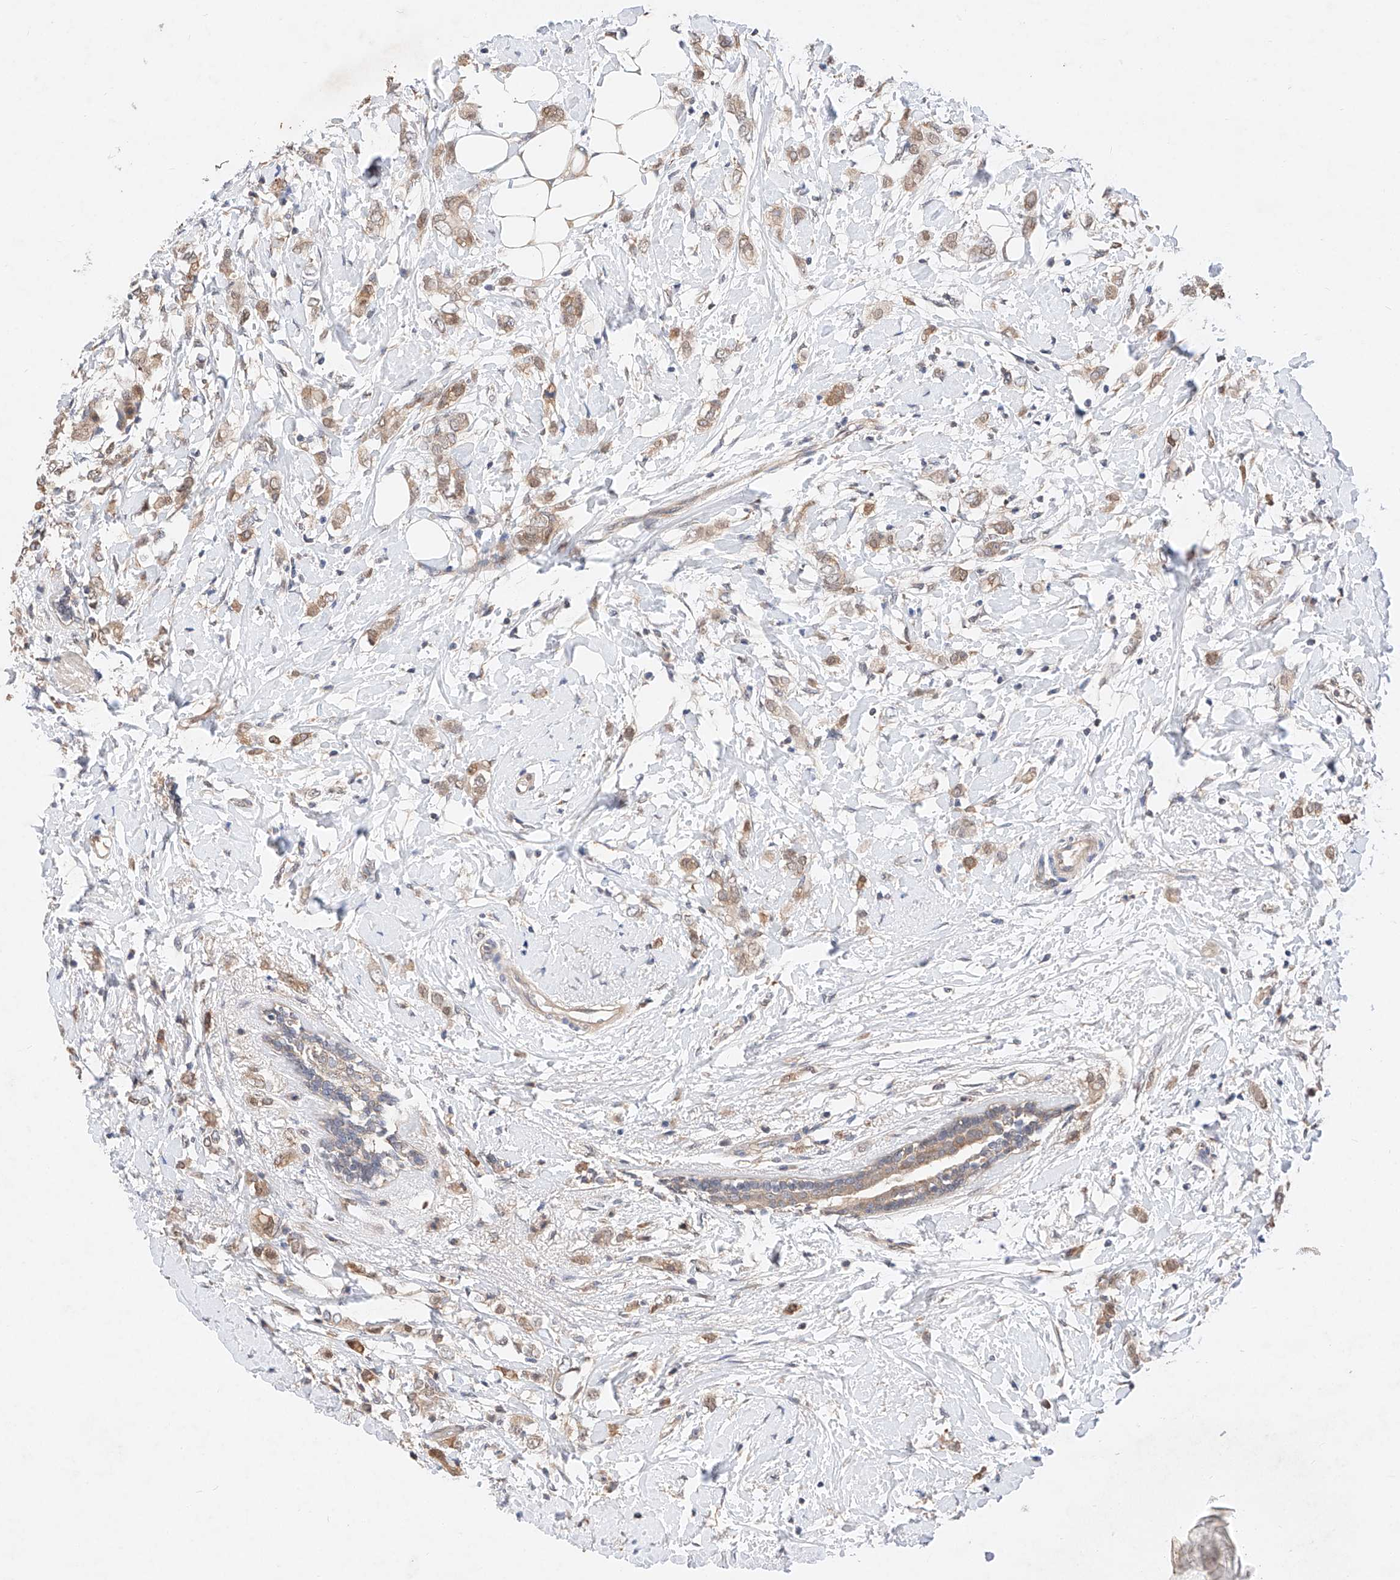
{"staining": {"intensity": "moderate", "quantity": ">75%", "location": "cytoplasmic/membranous"}, "tissue": "breast cancer", "cell_type": "Tumor cells", "image_type": "cancer", "snomed": [{"axis": "morphology", "description": "Normal tissue, NOS"}, {"axis": "morphology", "description": "Lobular carcinoma"}, {"axis": "topography", "description": "Breast"}], "caption": "A high-resolution micrograph shows IHC staining of breast cancer, which shows moderate cytoplasmic/membranous positivity in approximately >75% of tumor cells.", "gene": "ZSCAN4", "patient": {"sex": "female", "age": 47}}